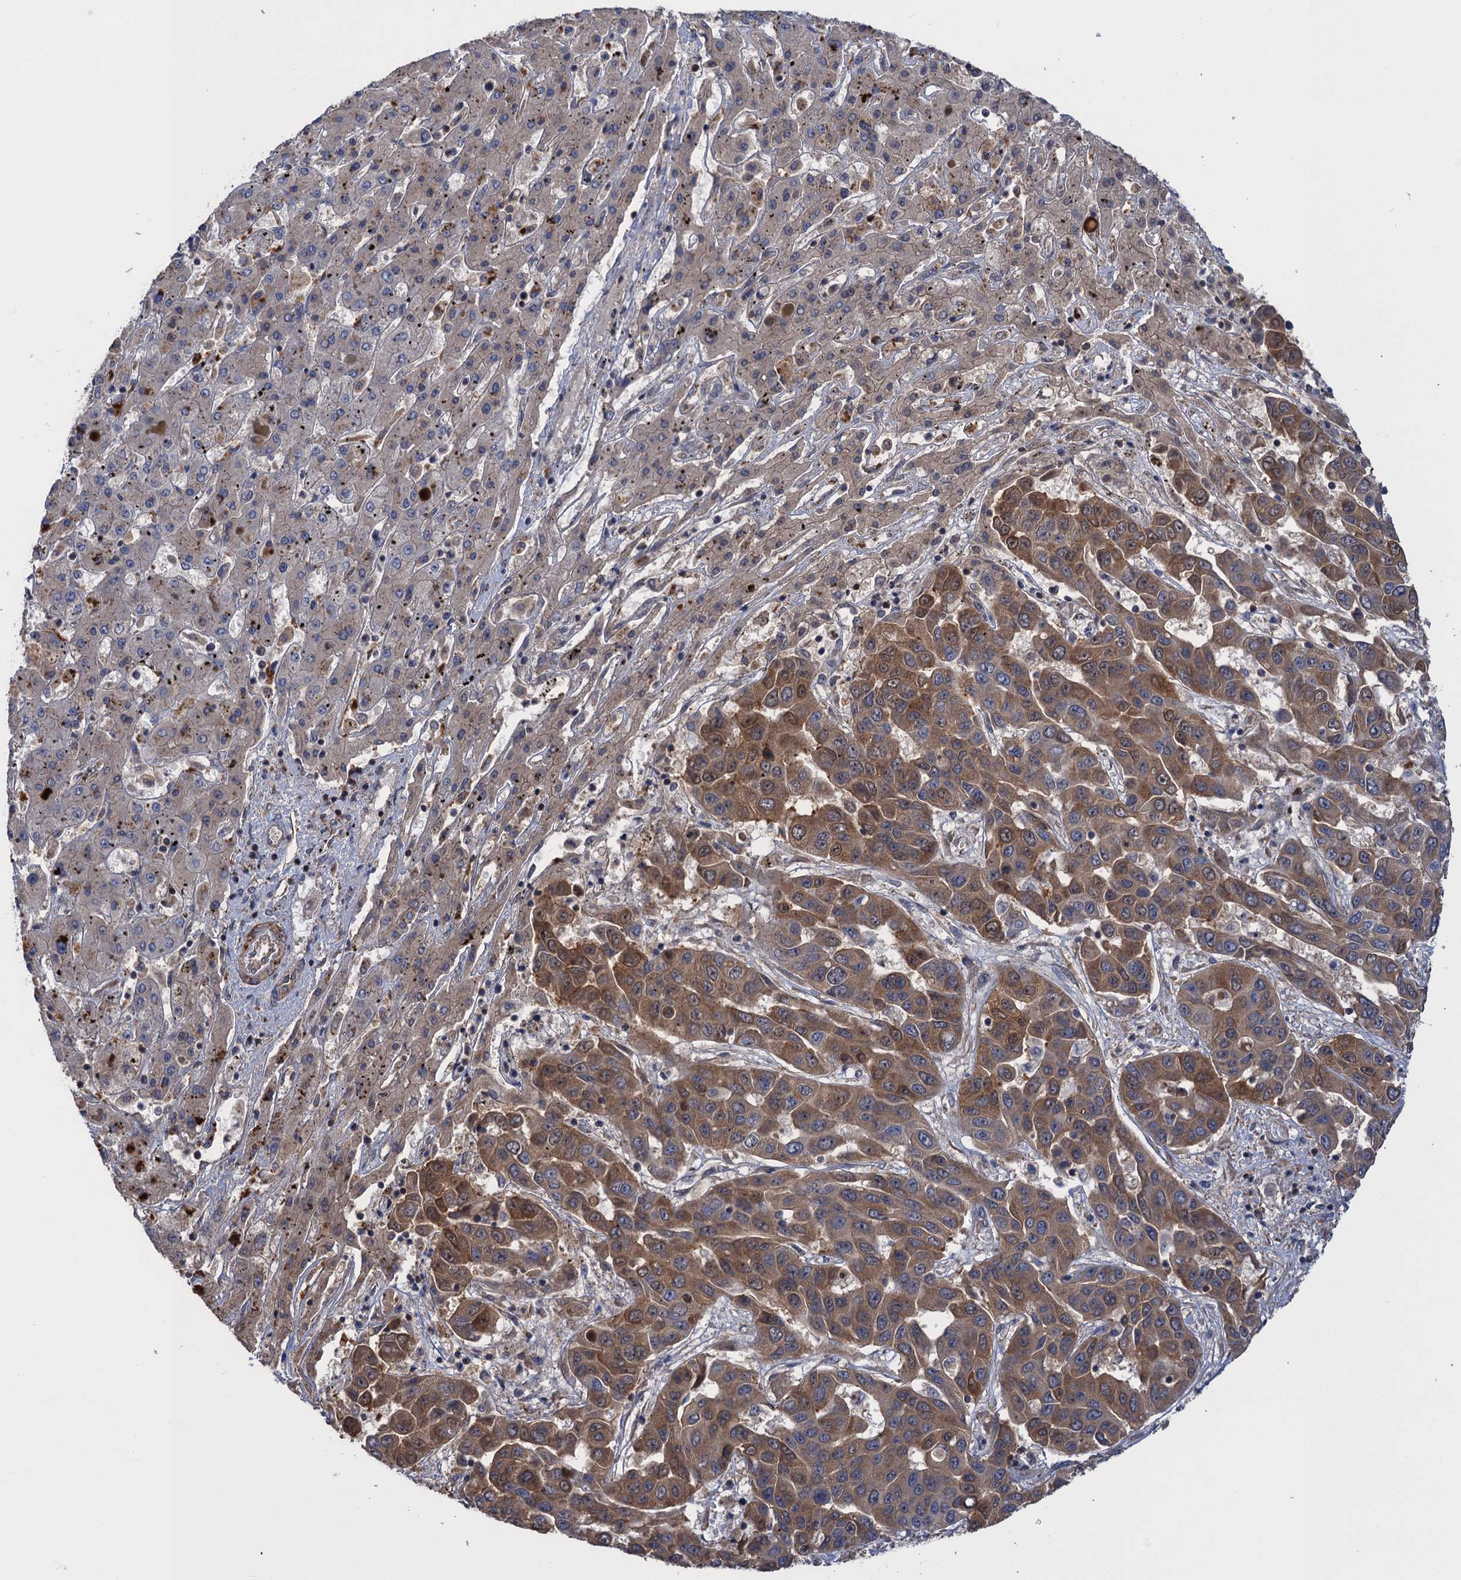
{"staining": {"intensity": "moderate", "quantity": ">75%", "location": "cytoplasmic/membranous"}, "tissue": "liver cancer", "cell_type": "Tumor cells", "image_type": "cancer", "snomed": [{"axis": "morphology", "description": "Cholangiocarcinoma"}, {"axis": "topography", "description": "Liver"}], "caption": "An image of liver cholangiocarcinoma stained for a protein shows moderate cytoplasmic/membranous brown staining in tumor cells.", "gene": "DGKA", "patient": {"sex": "female", "age": 52}}